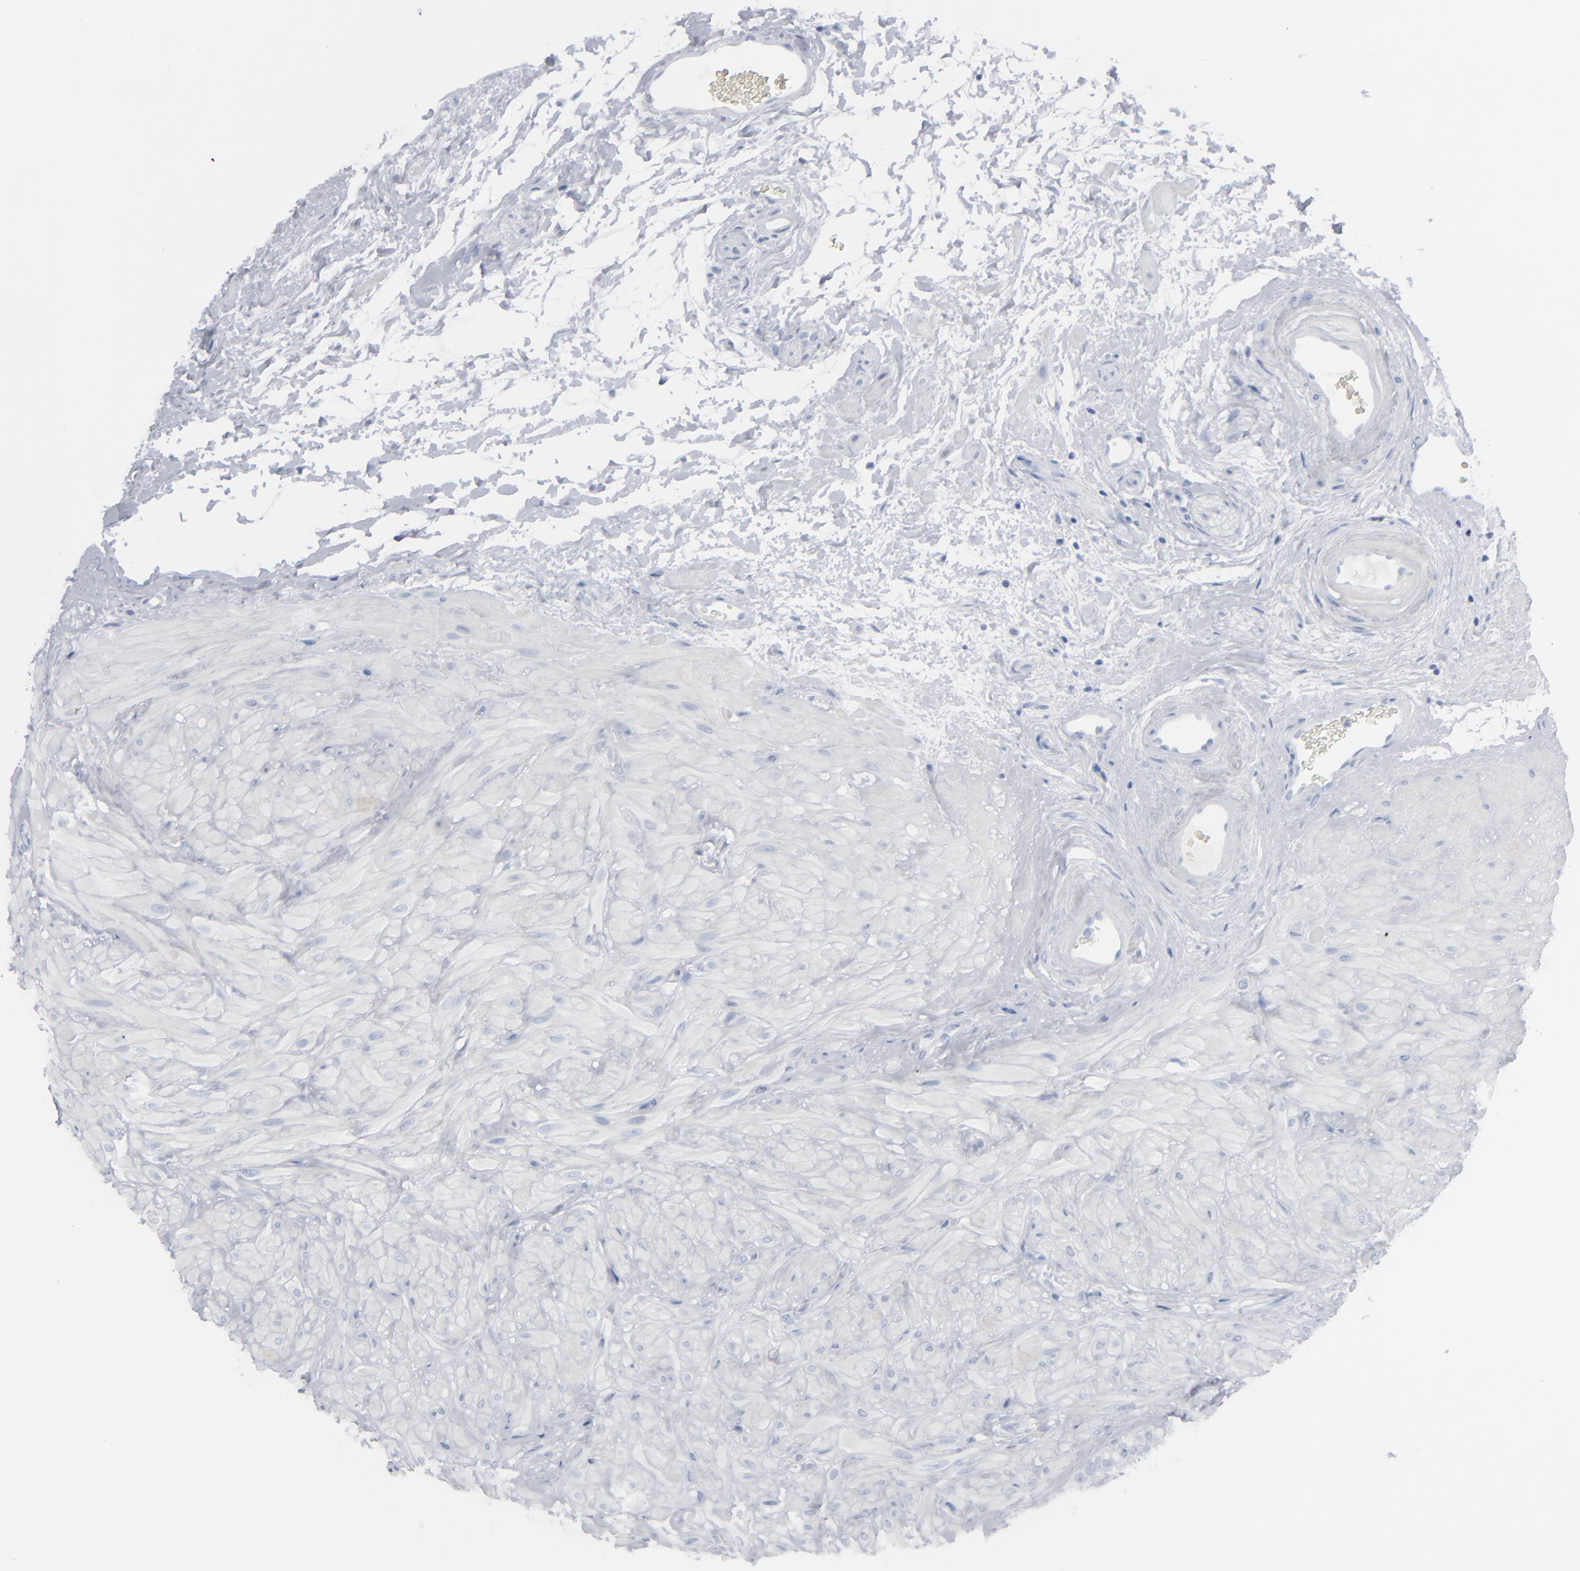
{"staining": {"intensity": "negative", "quantity": "none", "location": "none"}, "tissue": "seminal vesicle", "cell_type": "Glandular cells", "image_type": "normal", "snomed": [{"axis": "morphology", "description": "Normal tissue, NOS"}, {"axis": "topography", "description": "Seminal veicle"}], "caption": "Immunohistochemistry photomicrograph of normal seminal vesicle: human seminal vesicle stained with DAB displays no significant protein staining in glandular cells.", "gene": "MSLN", "patient": {"sex": "male", "age": 63}}